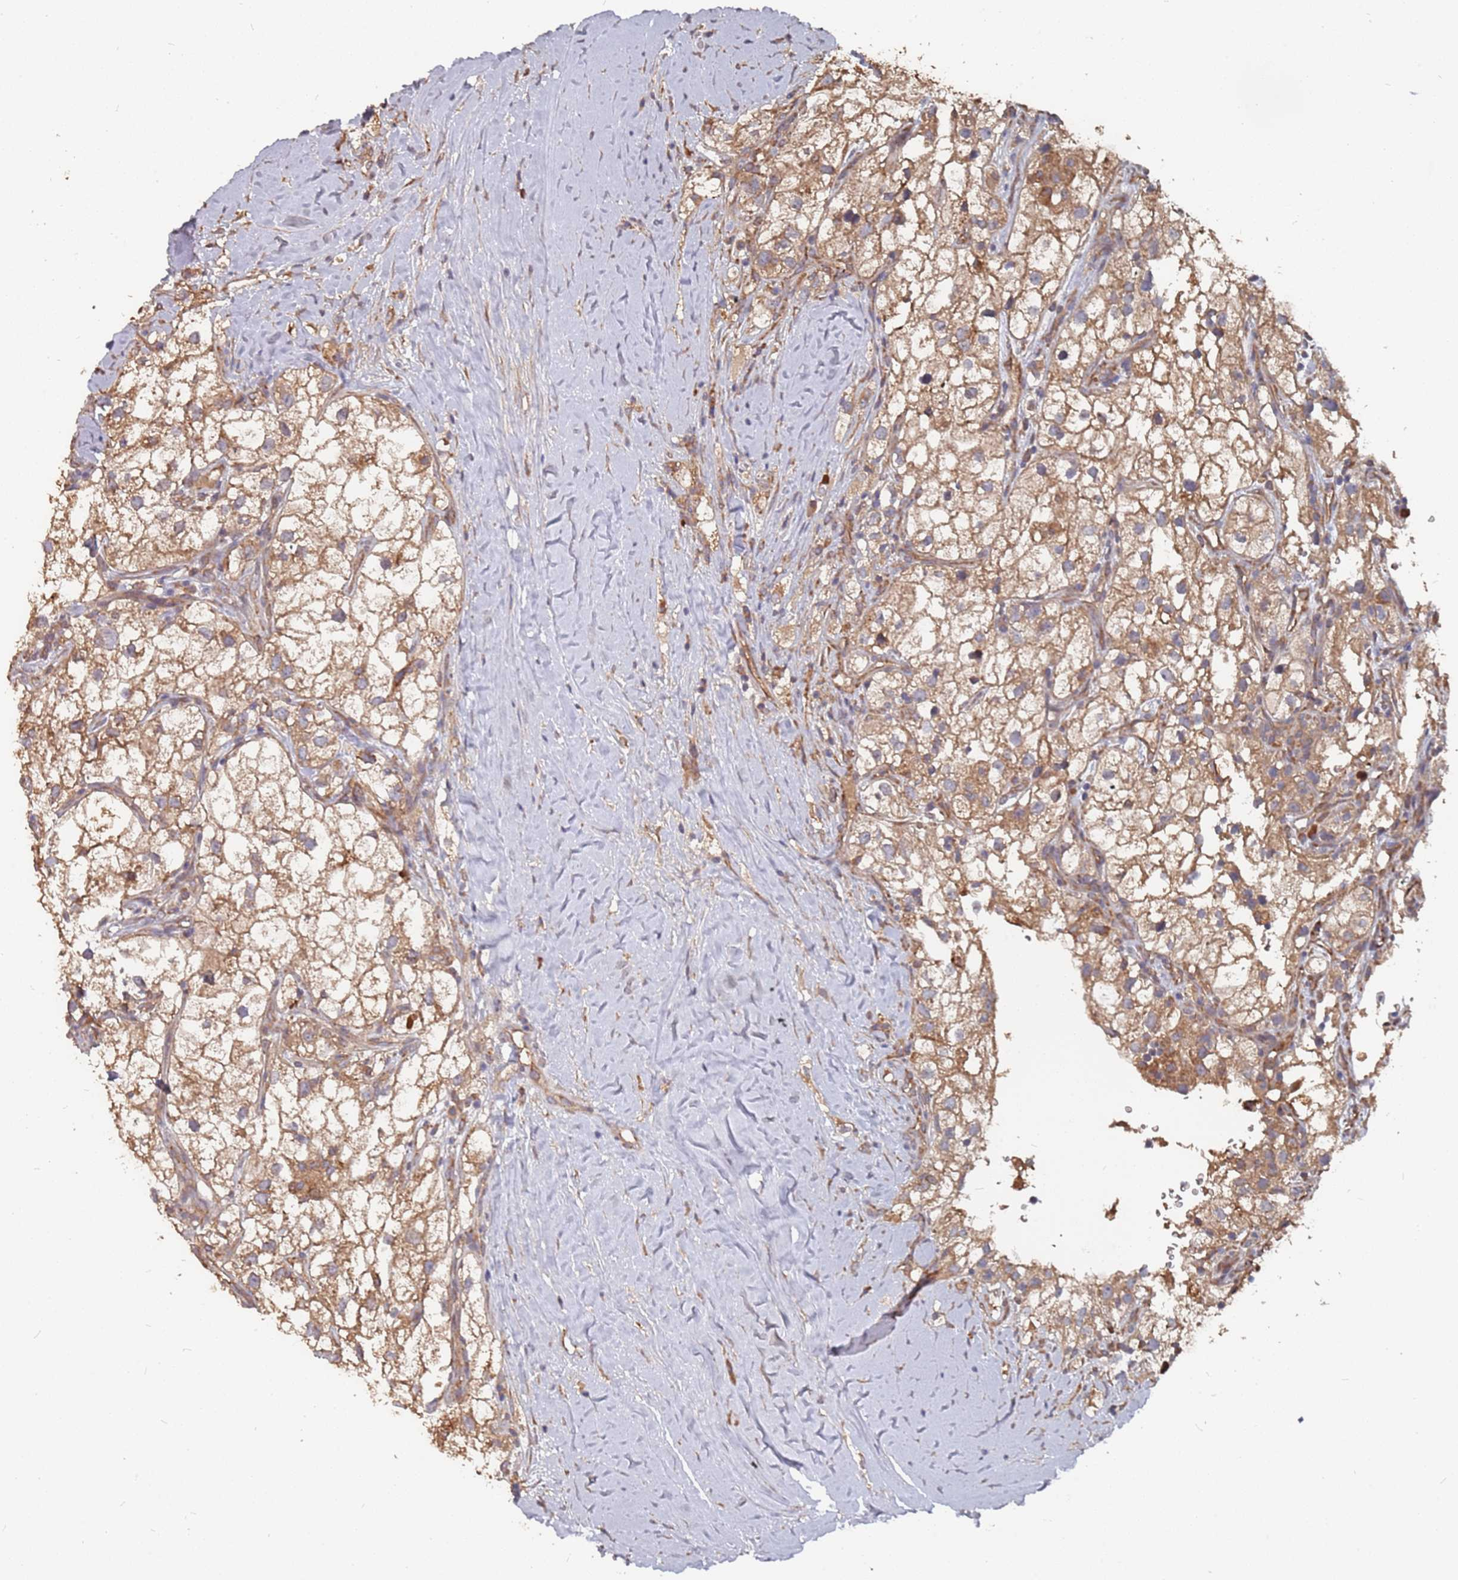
{"staining": {"intensity": "moderate", "quantity": ">75%", "location": "cytoplasmic/membranous"}, "tissue": "renal cancer", "cell_type": "Tumor cells", "image_type": "cancer", "snomed": [{"axis": "morphology", "description": "Adenocarcinoma, NOS"}, {"axis": "topography", "description": "Kidney"}], "caption": "The photomicrograph displays immunohistochemical staining of renal cancer (adenocarcinoma). There is moderate cytoplasmic/membranous positivity is identified in about >75% of tumor cells.", "gene": "ATG5", "patient": {"sex": "male", "age": 59}}